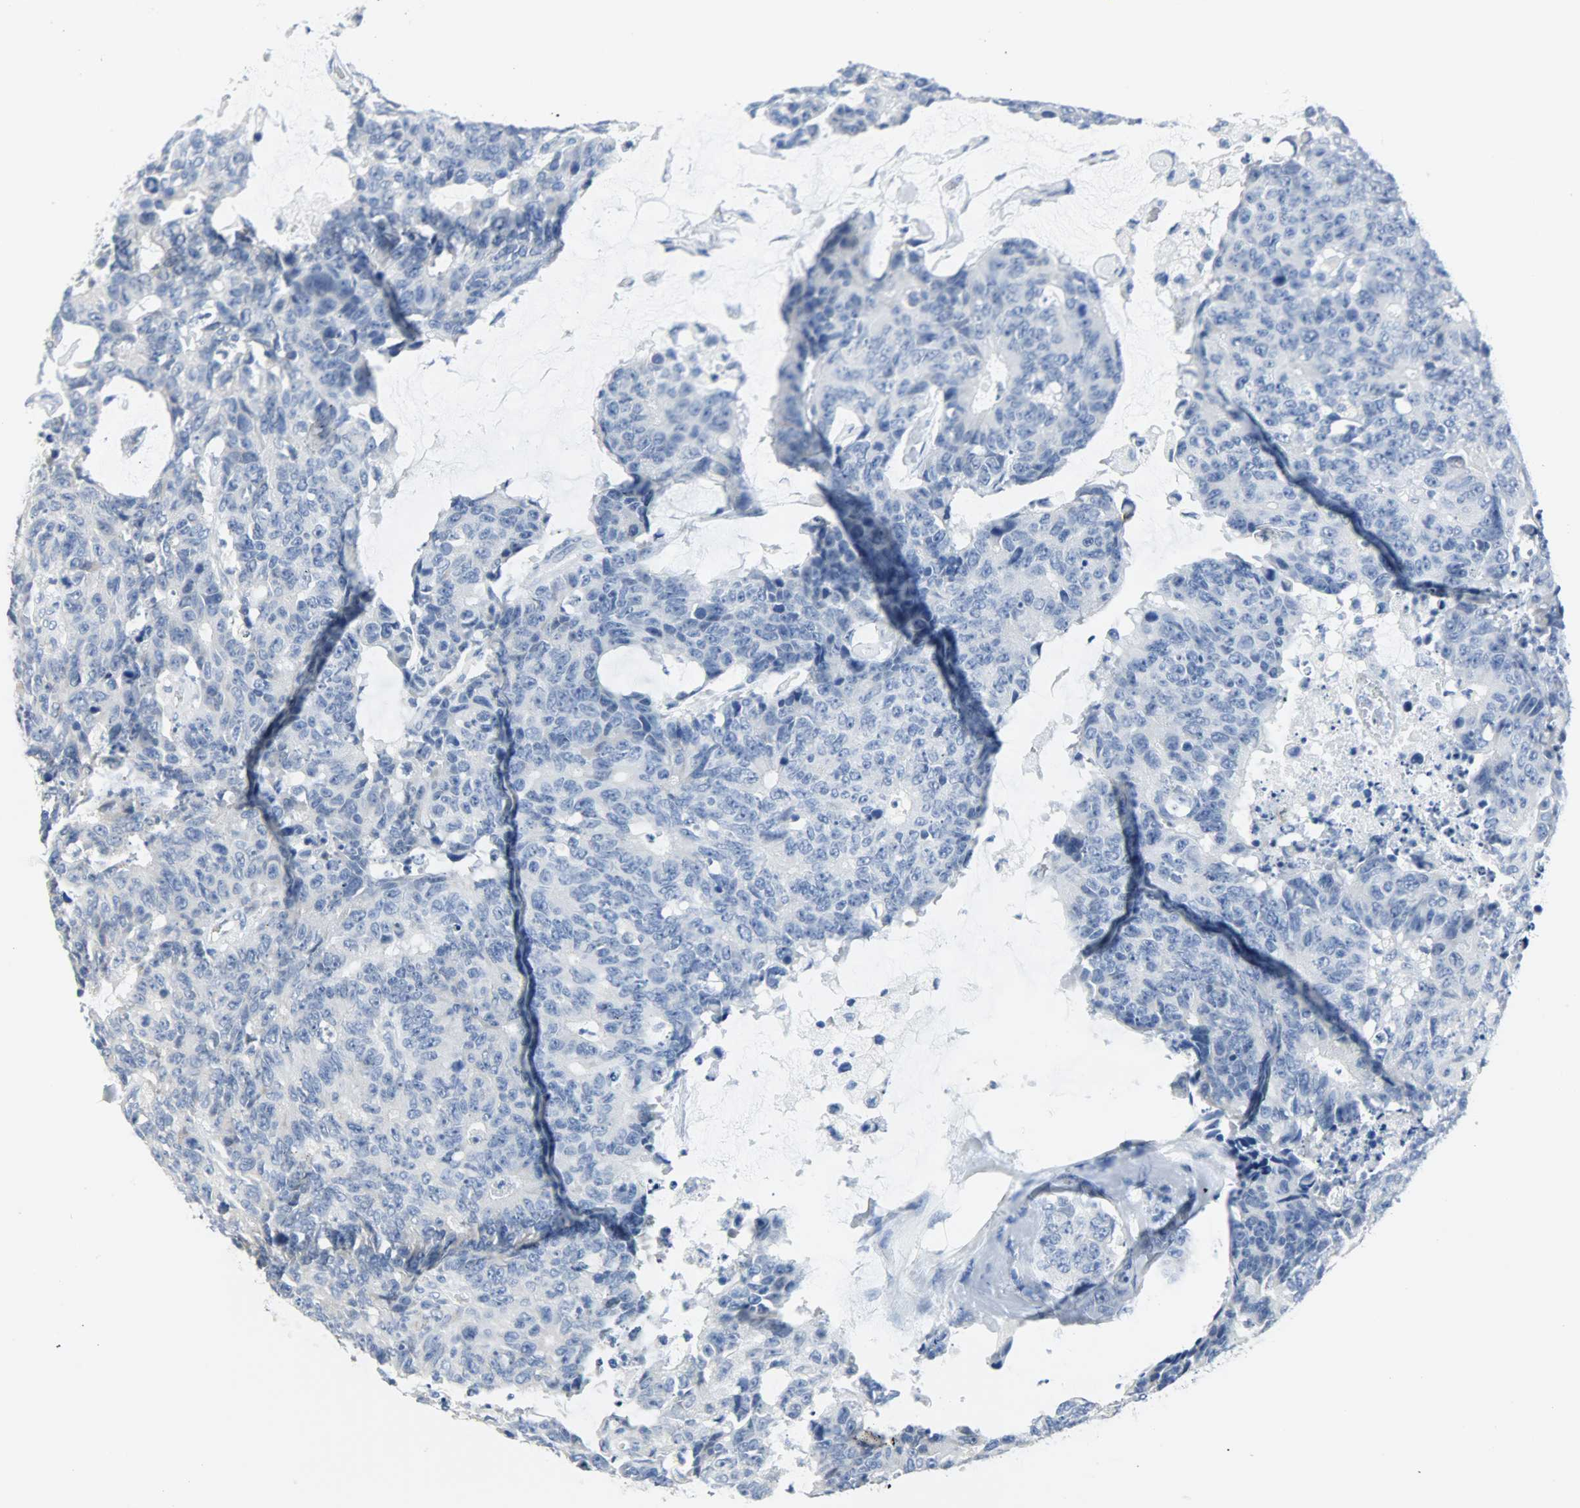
{"staining": {"intensity": "negative", "quantity": "none", "location": "none"}, "tissue": "colorectal cancer", "cell_type": "Tumor cells", "image_type": "cancer", "snomed": [{"axis": "morphology", "description": "Adenocarcinoma, NOS"}, {"axis": "topography", "description": "Colon"}], "caption": "This is a histopathology image of immunohistochemistry staining of colorectal cancer, which shows no positivity in tumor cells.", "gene": "CEBPE", "patient": {"sex": "female", "age": 86}}